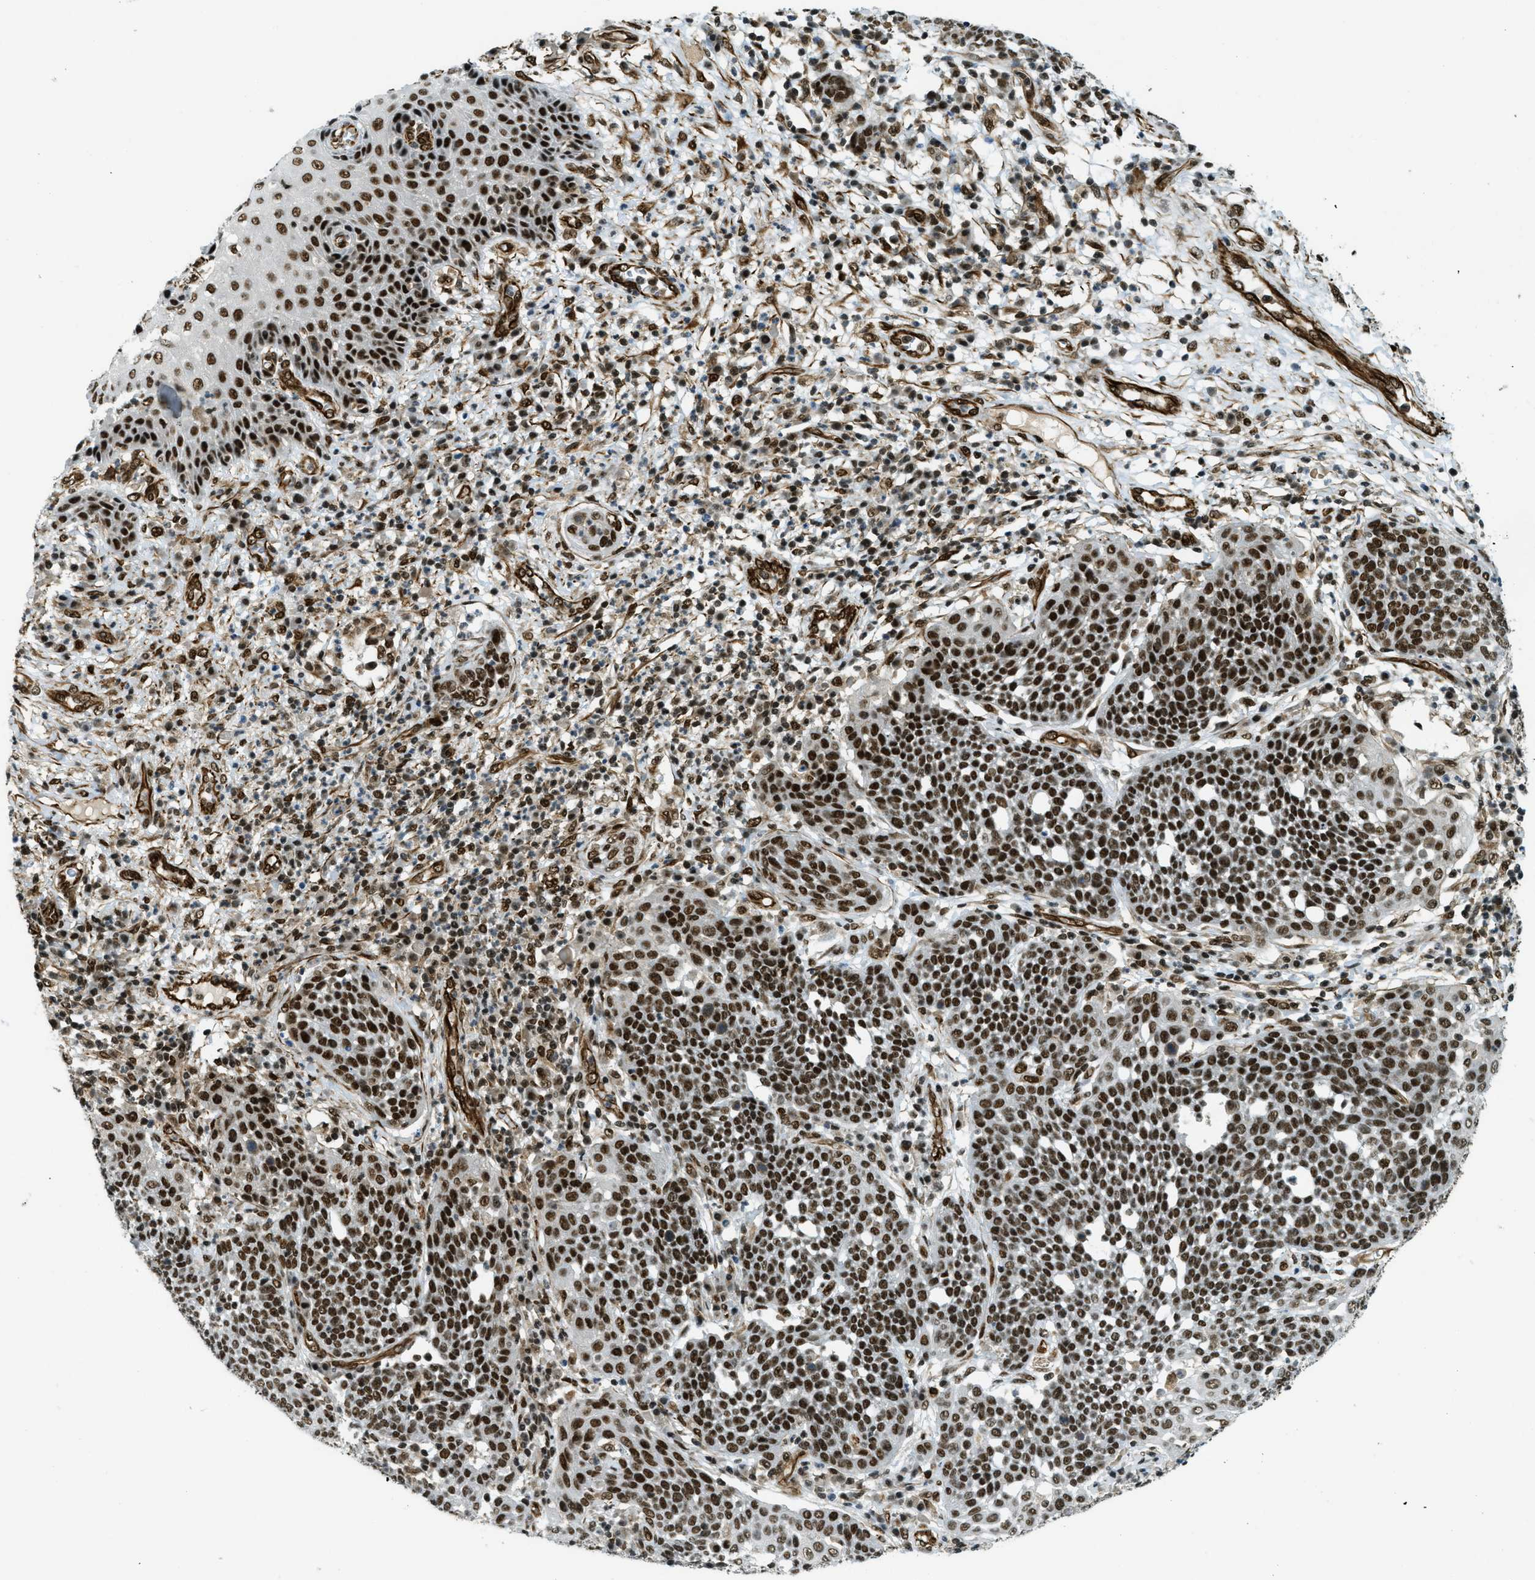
{"staining": {"intensity": "strong", "quantity": ">75%", "location": "nuclear"}, "tissue": "cervical cancer", "cell_type": "Tumor cells", "image_type": "cancer", "snomed": [{"axis": "morphology", "description": "Squamous cell carcinoma, NOS"}, {"axis": "topography", "description": "Cervix"}], "caption": "Immunohistochemical staining of human squamous cell carcinoma (cervical) shows high levels of strong nuclear protein positivity in about >75% of tumor cells.", "gene": "ZFR", "patient": {"sex": "female", "age": 34}}